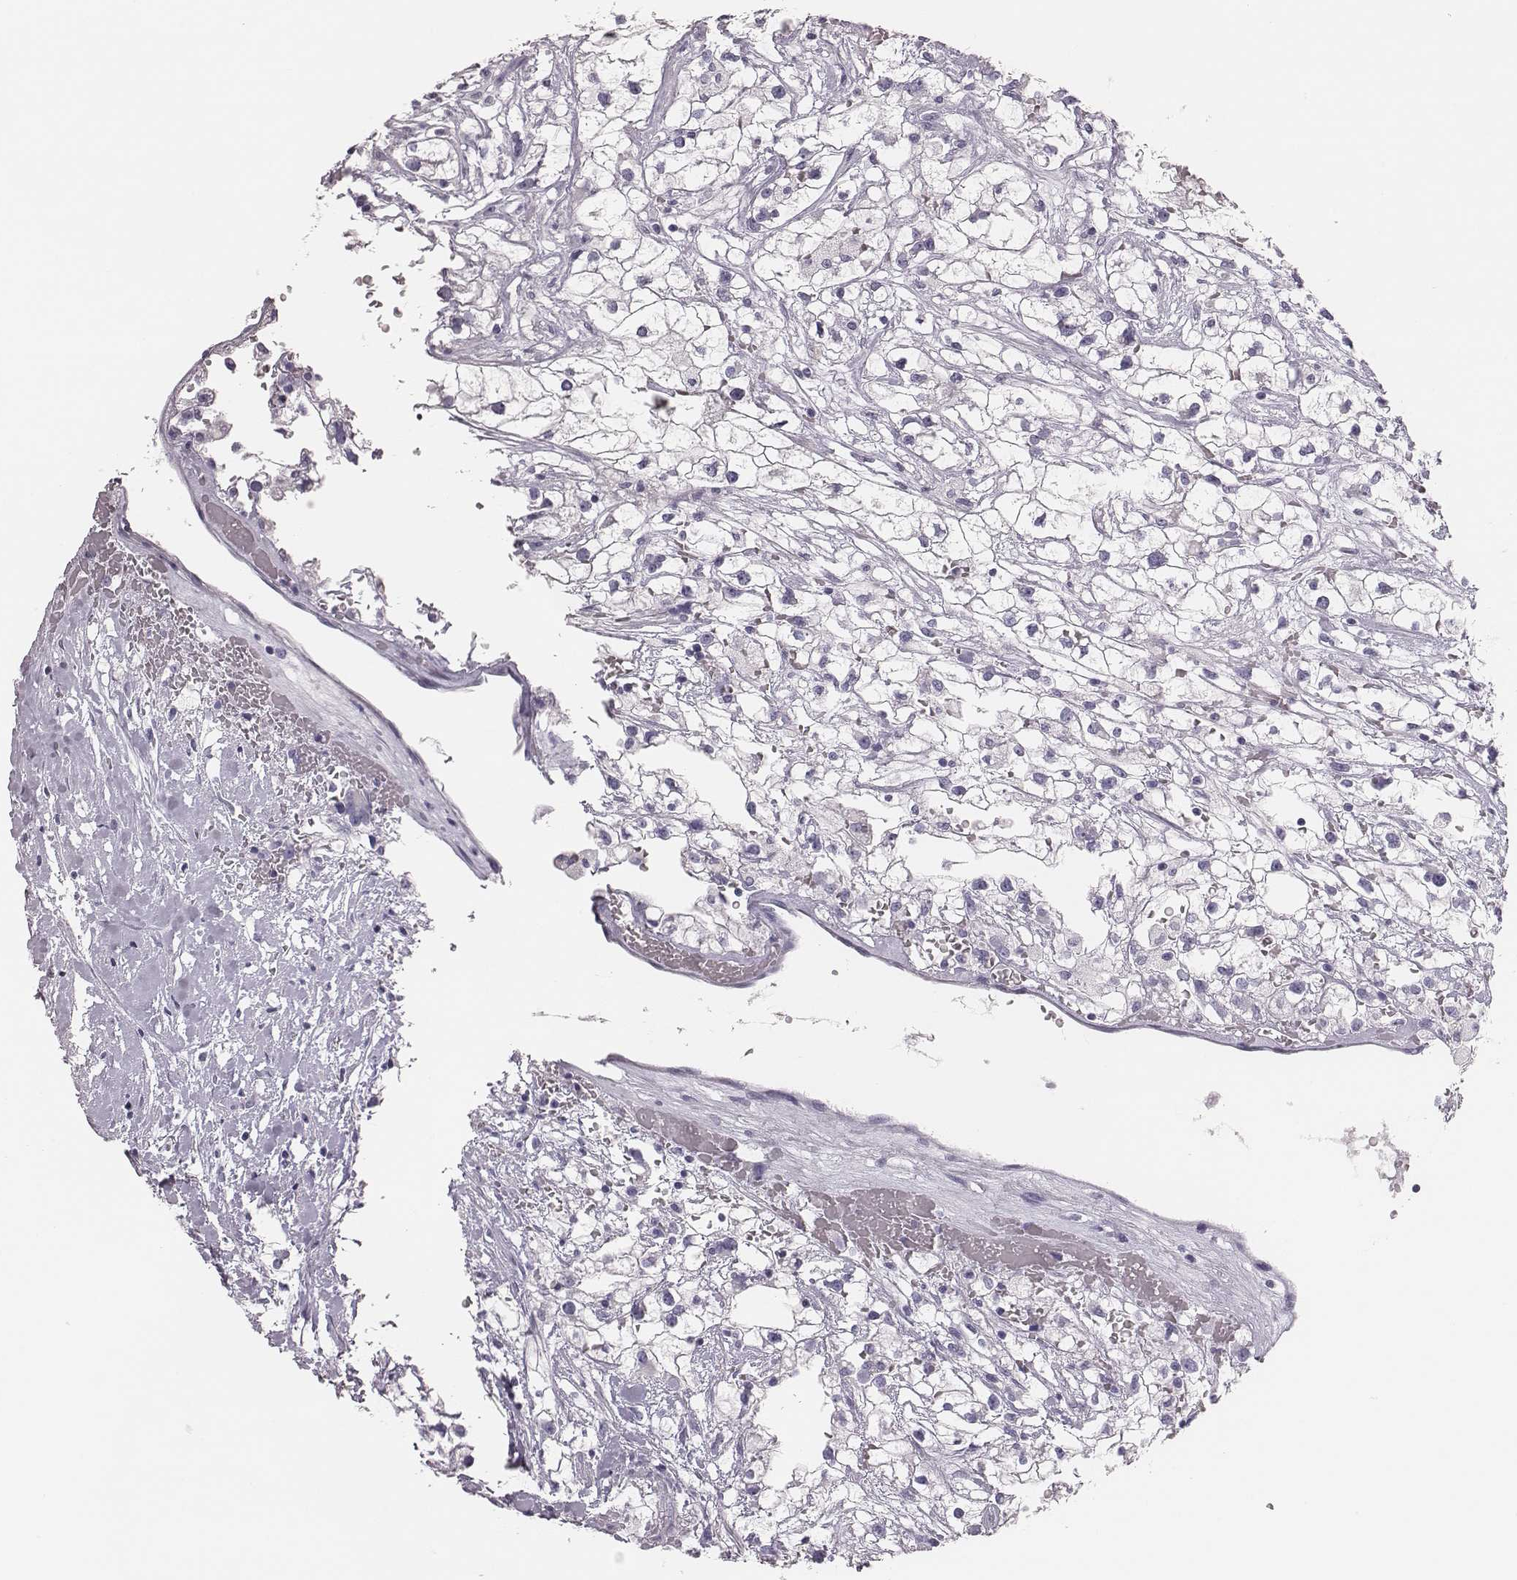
{"staining": {"intensity": "negative", "quantity": "none", "location": "none"}, "tissue": "renal cancer", "cell_type": "Tumor cells", "image_type": "cancer", "snomed": [{"axis": "morphology", "description": "Adenocarcinoma, NOS"}, {"axis": "topography", "description": "Kidney"}], "caption": "Micrograph shows no significant protein positivity in tumor cells of renal cancer (adenocarcinoma).", "gene": "H1-6", "patient": {"sex": "male", "age": 59}}